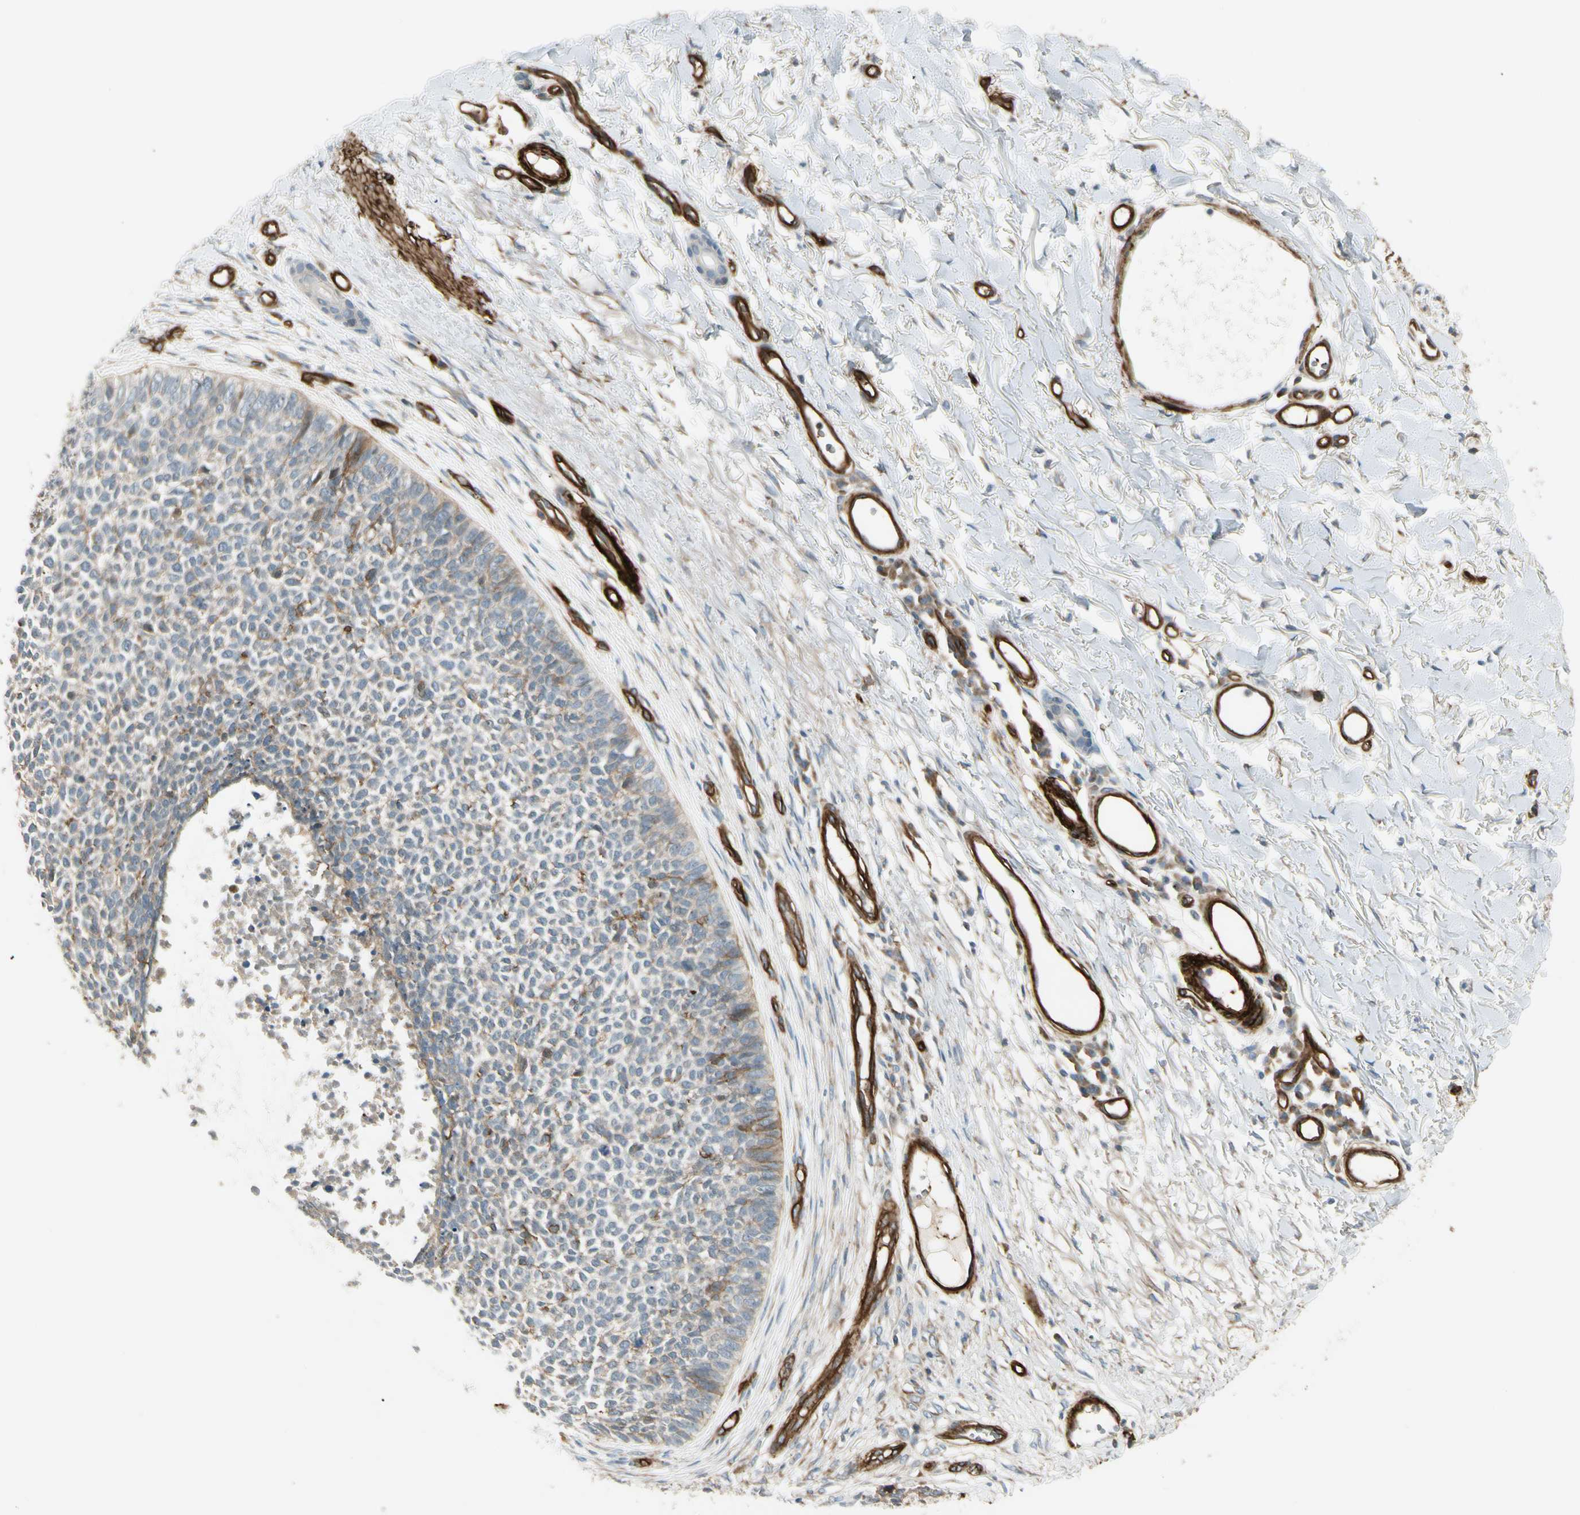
{"staining": {"intensity": "moderate", "quantity": "<25%", "location": "cytoplasmic/membranous"}, "tissue": "skin cancer", "cell_type": "Tumor cells", "image_type": "cancer", "snomed": [{"axis": "morphology", "description": "Basal cell carcinoma"}, {"axis": "topography", "description": "Skin"}], "caption": "Basal cell carcinoma (skin) was stained to show a protein in brown. There is low levels of moderate cytoplasmic/membranous staining in approximately <25% of tumor cells. (DAB (3,3'-diaminobenzidine) IHC with brightfield microscopy, high magnification).", "gene": "MCAM", "patient": {"sex": "female", "age": 84}}